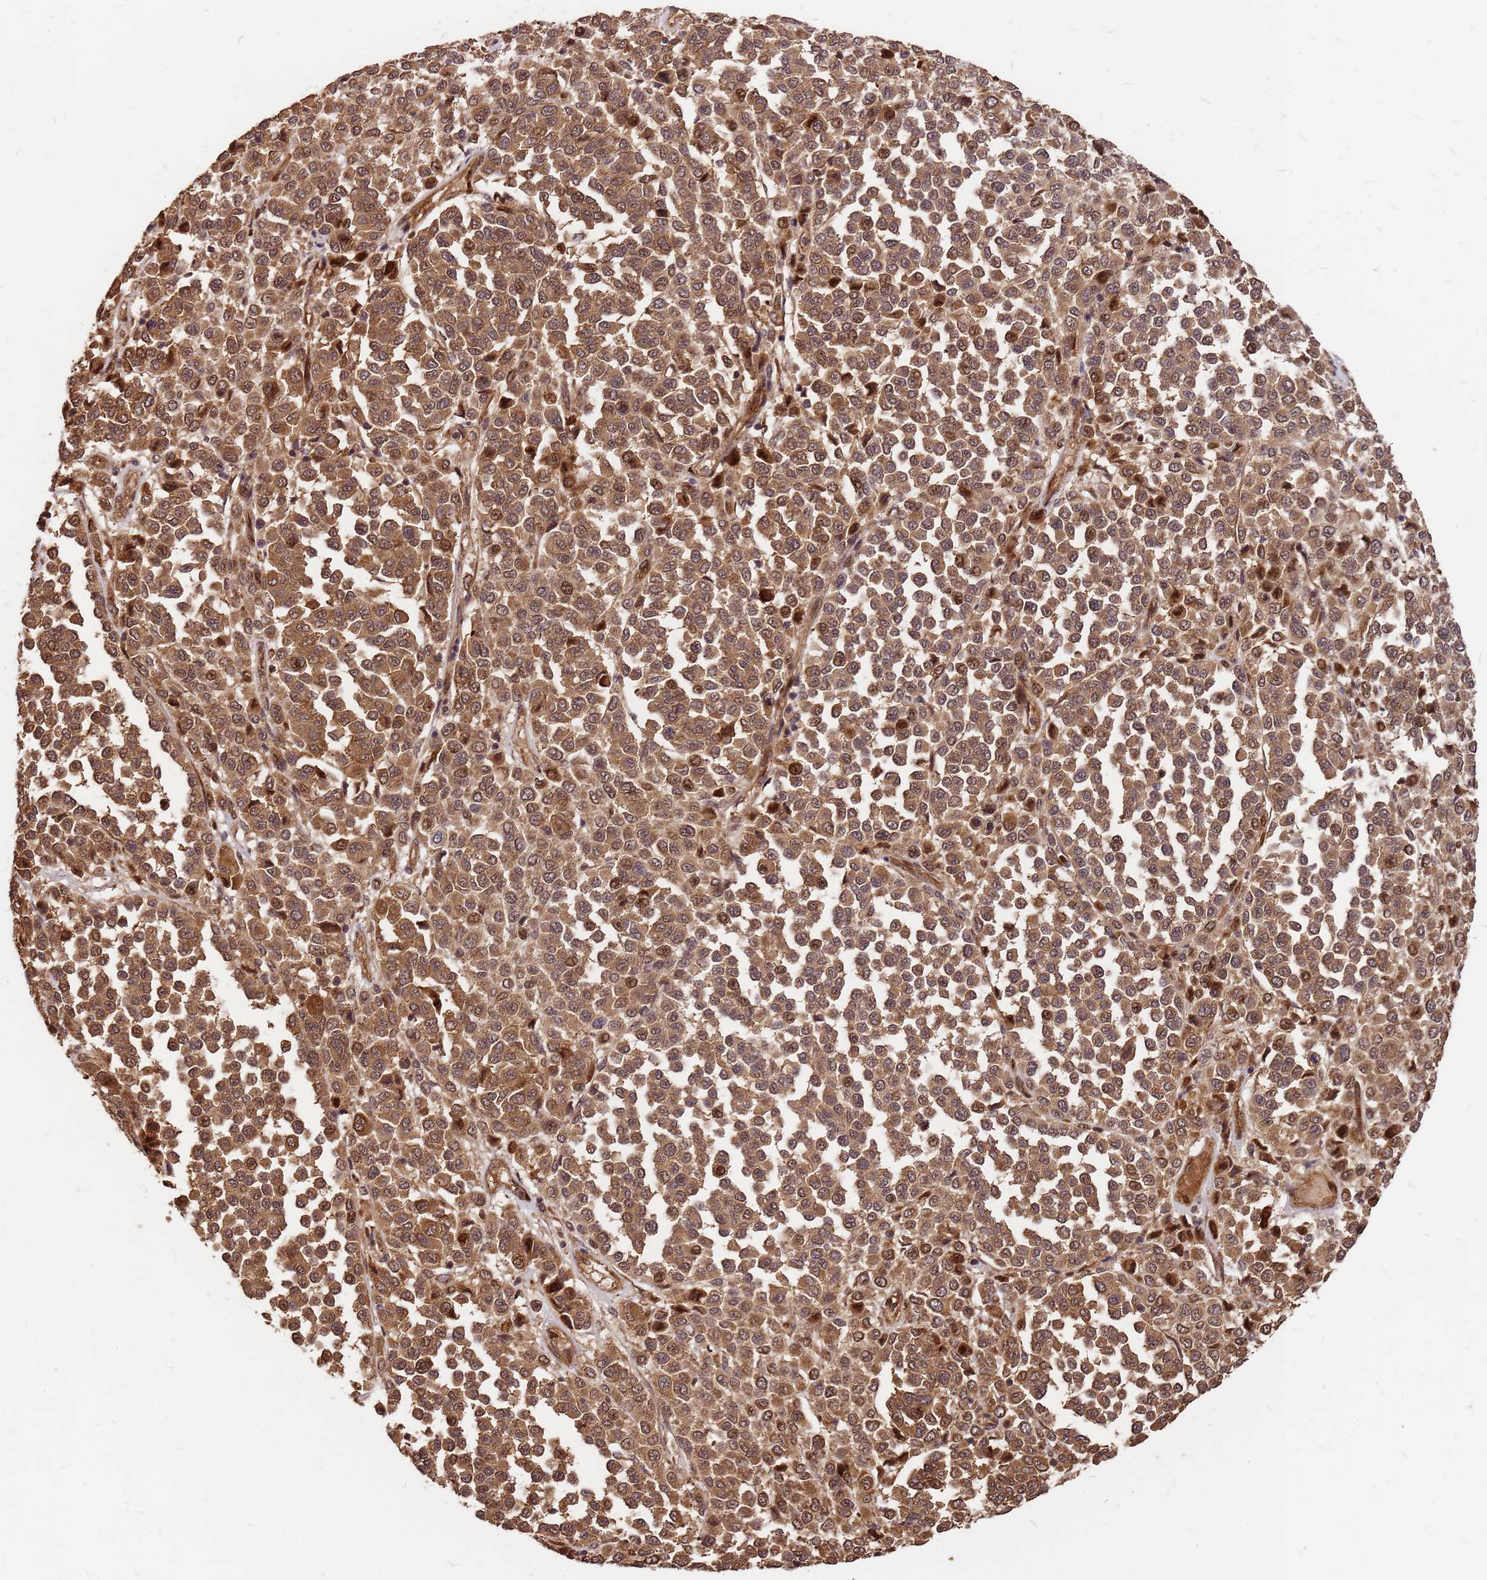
{"staining": {"intensity": "moderate", "quantity": ">75%", "location": "cytoplasmic/membranous,nuclear"}, "tissue": "melanoma", "cell_type": "Tumor cells", "image_type": "cancer", "snomed": [{"axis": "morphology", "description": "Malignant melanoma, Metastatic site"}, {"axis": "topography", "description": "Pancreas"}], "caption": "Protein staining of melanoma tissue demonstrates moderate cytoplasmic/membranous and nuclear positivity in about >75% of tumor cells.", "gene": "GPATCH8", "patient": {"sex": "female", "age": 30}}